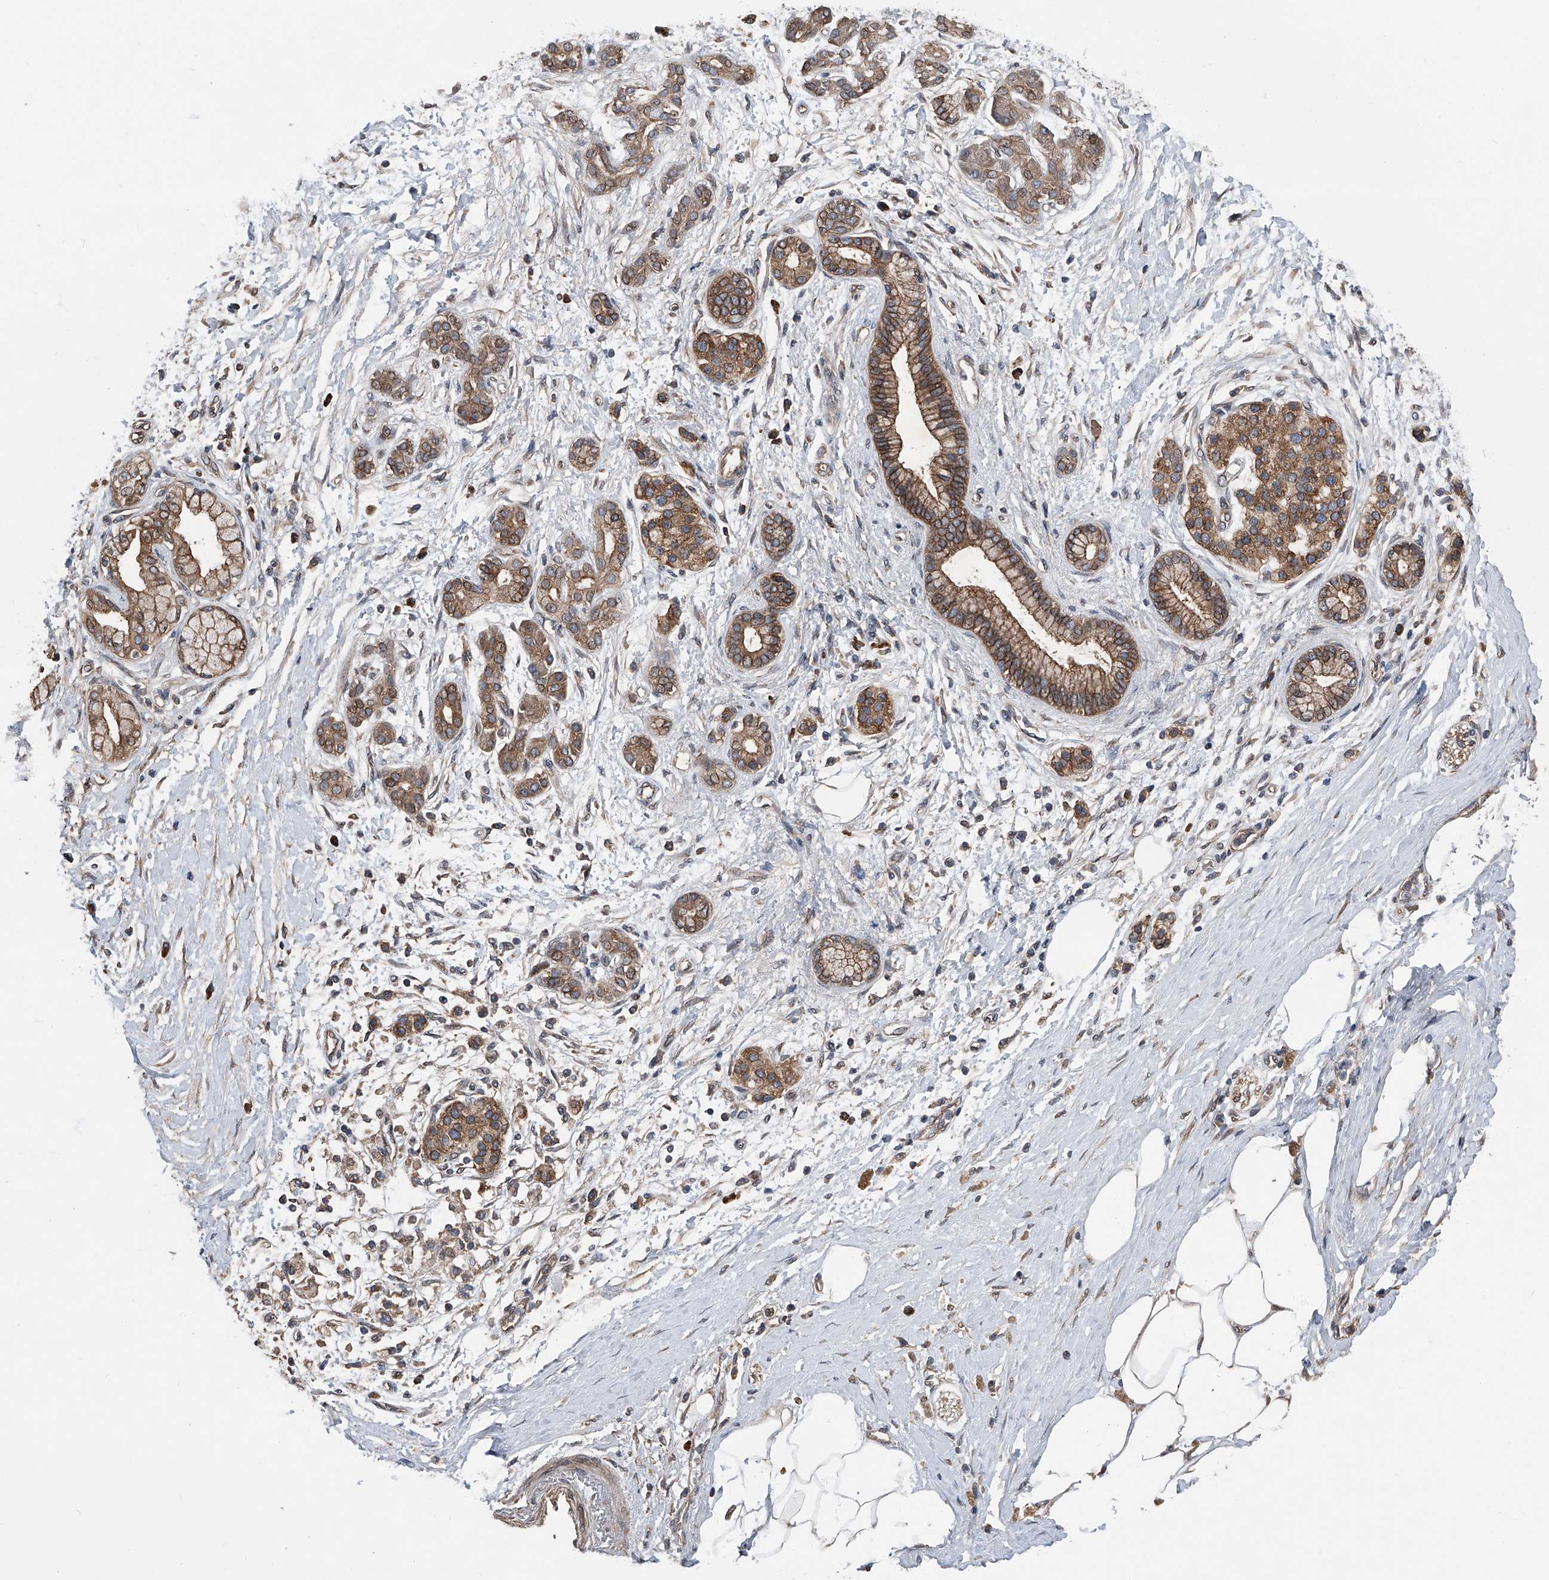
{"staining": {"intensity": "moderate", "quantity": ">75%", "location": "cytoplasmic/membranous"}, "tissue": "pancreatic cancer", "cell_type": "Tumor cells", "image_type": "cancer", "snomed": [{"axis": "morphology", "description": "Adenocarcinoma, NOS"}, {"axis": "topography", "description": "Pancreas"}], "caption": "Immunohistochemical staining of adenocarcinoma (pancreatic) exhibits medium levels of moderate cytoplasmic/membranous protein positivity in approximately >75% of tumor cells. The staining was performed using DAB to visualize the protein expression in brown, while the nuclei were stained in blue with hematoxylin (Magnification: 20x).", "gene": "KCNJ2", "patient": {"sex": "male", "age": 58}}